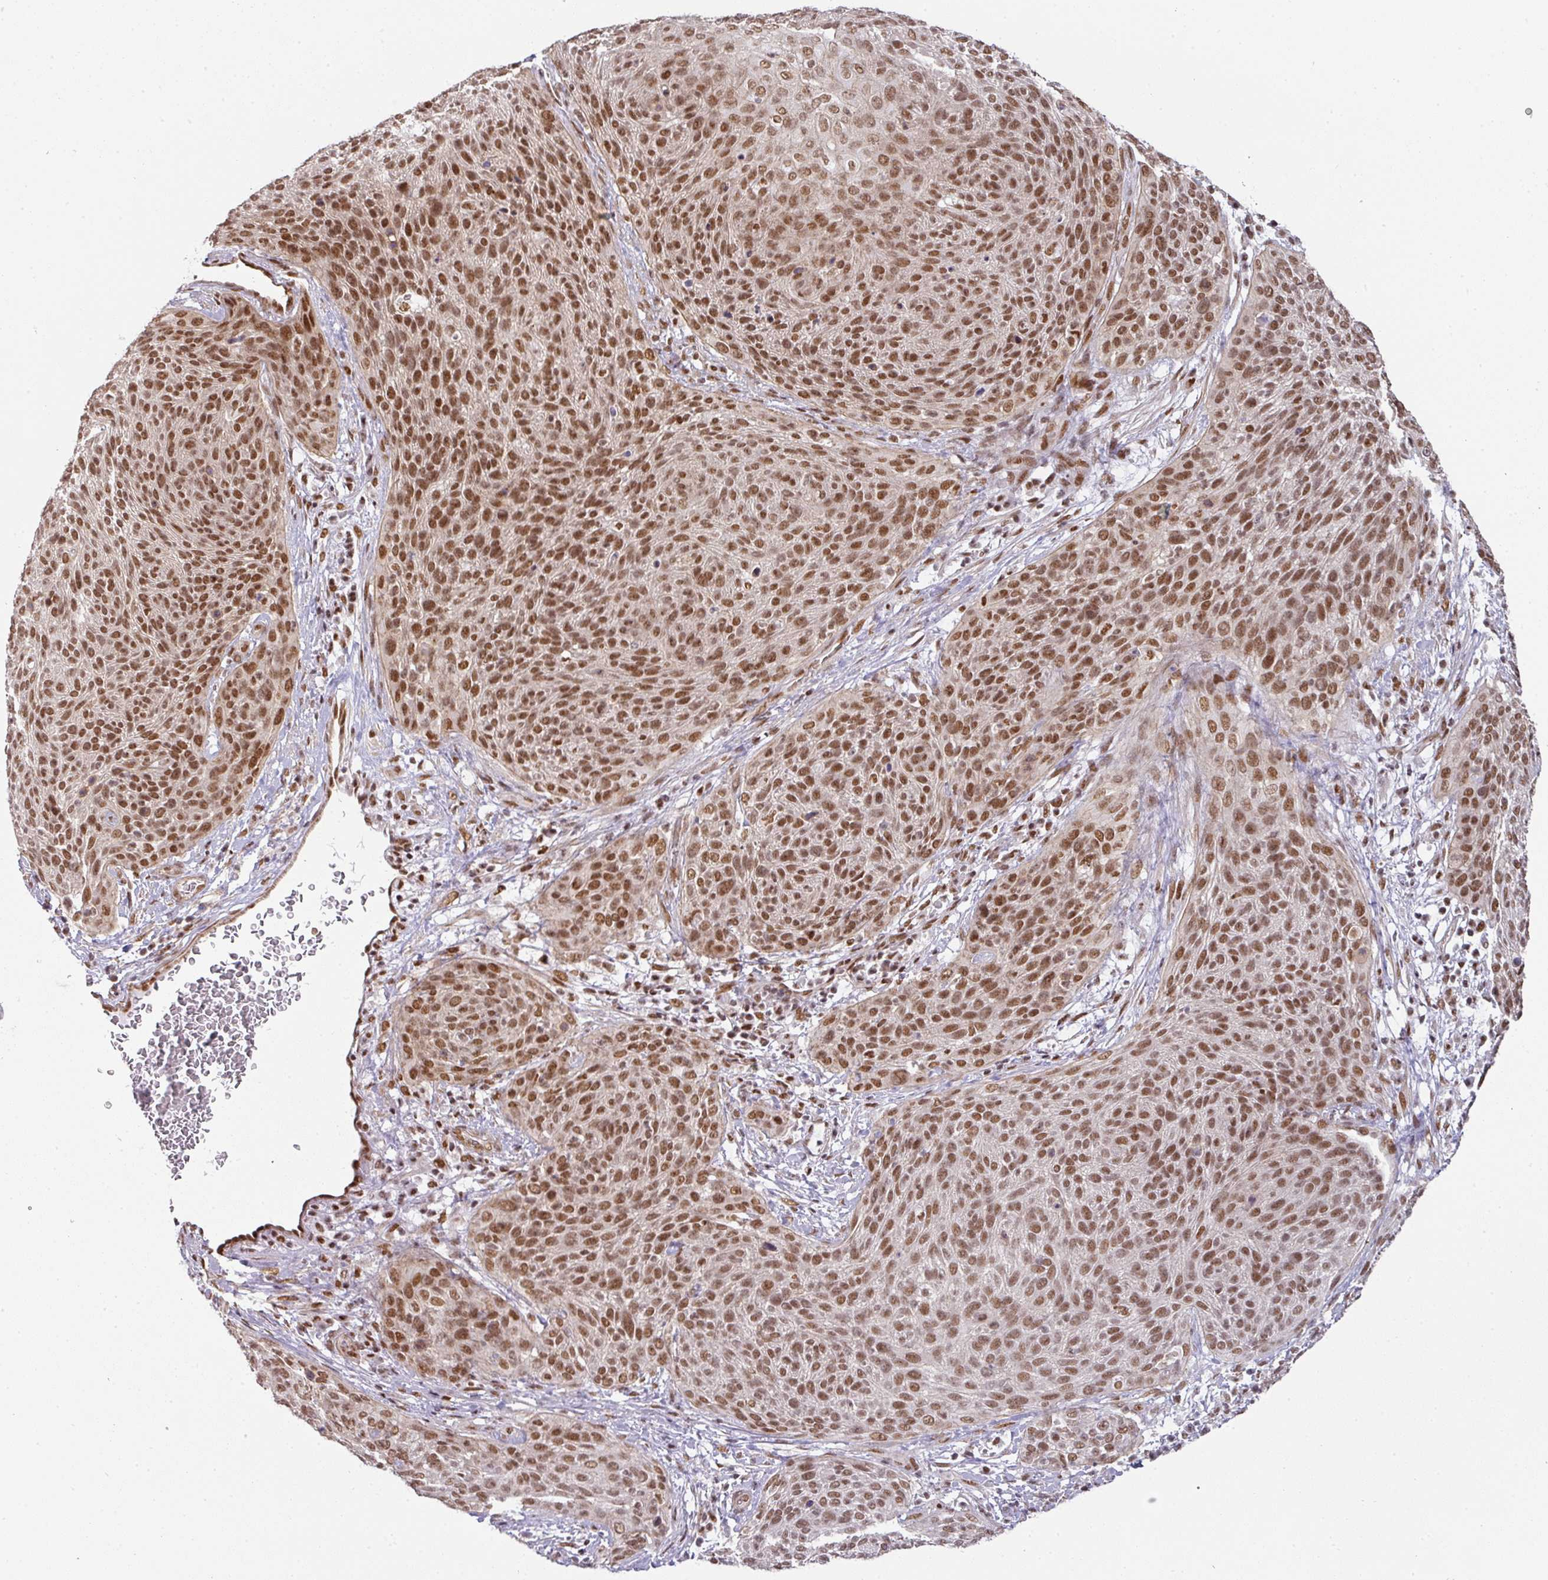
{"staining": {"intensity": "moderate", "quantity": ">75%", "location": "nuclear"}, "tissue": "cervical cancer", "cell_type": "Tumor cells", "image_type": "cancer", "snomed": [{"axis": "morphology", "description": "Squamous cell carcinoma, NOS"}, {"axis": "topography", "description": "Cervix"}], "caption": "High-power microscopy captured an IHC histopathology image of cervical cancer, revealing moderate nuclear positivity in approximately >75% of tumor cells. (Stains: DAB in brown, nuclei in blue, Microscopy: brightfield microscopy at high magnification).", "gene": "NCOA5", "patient": {"sex": "female", "age": 31}}